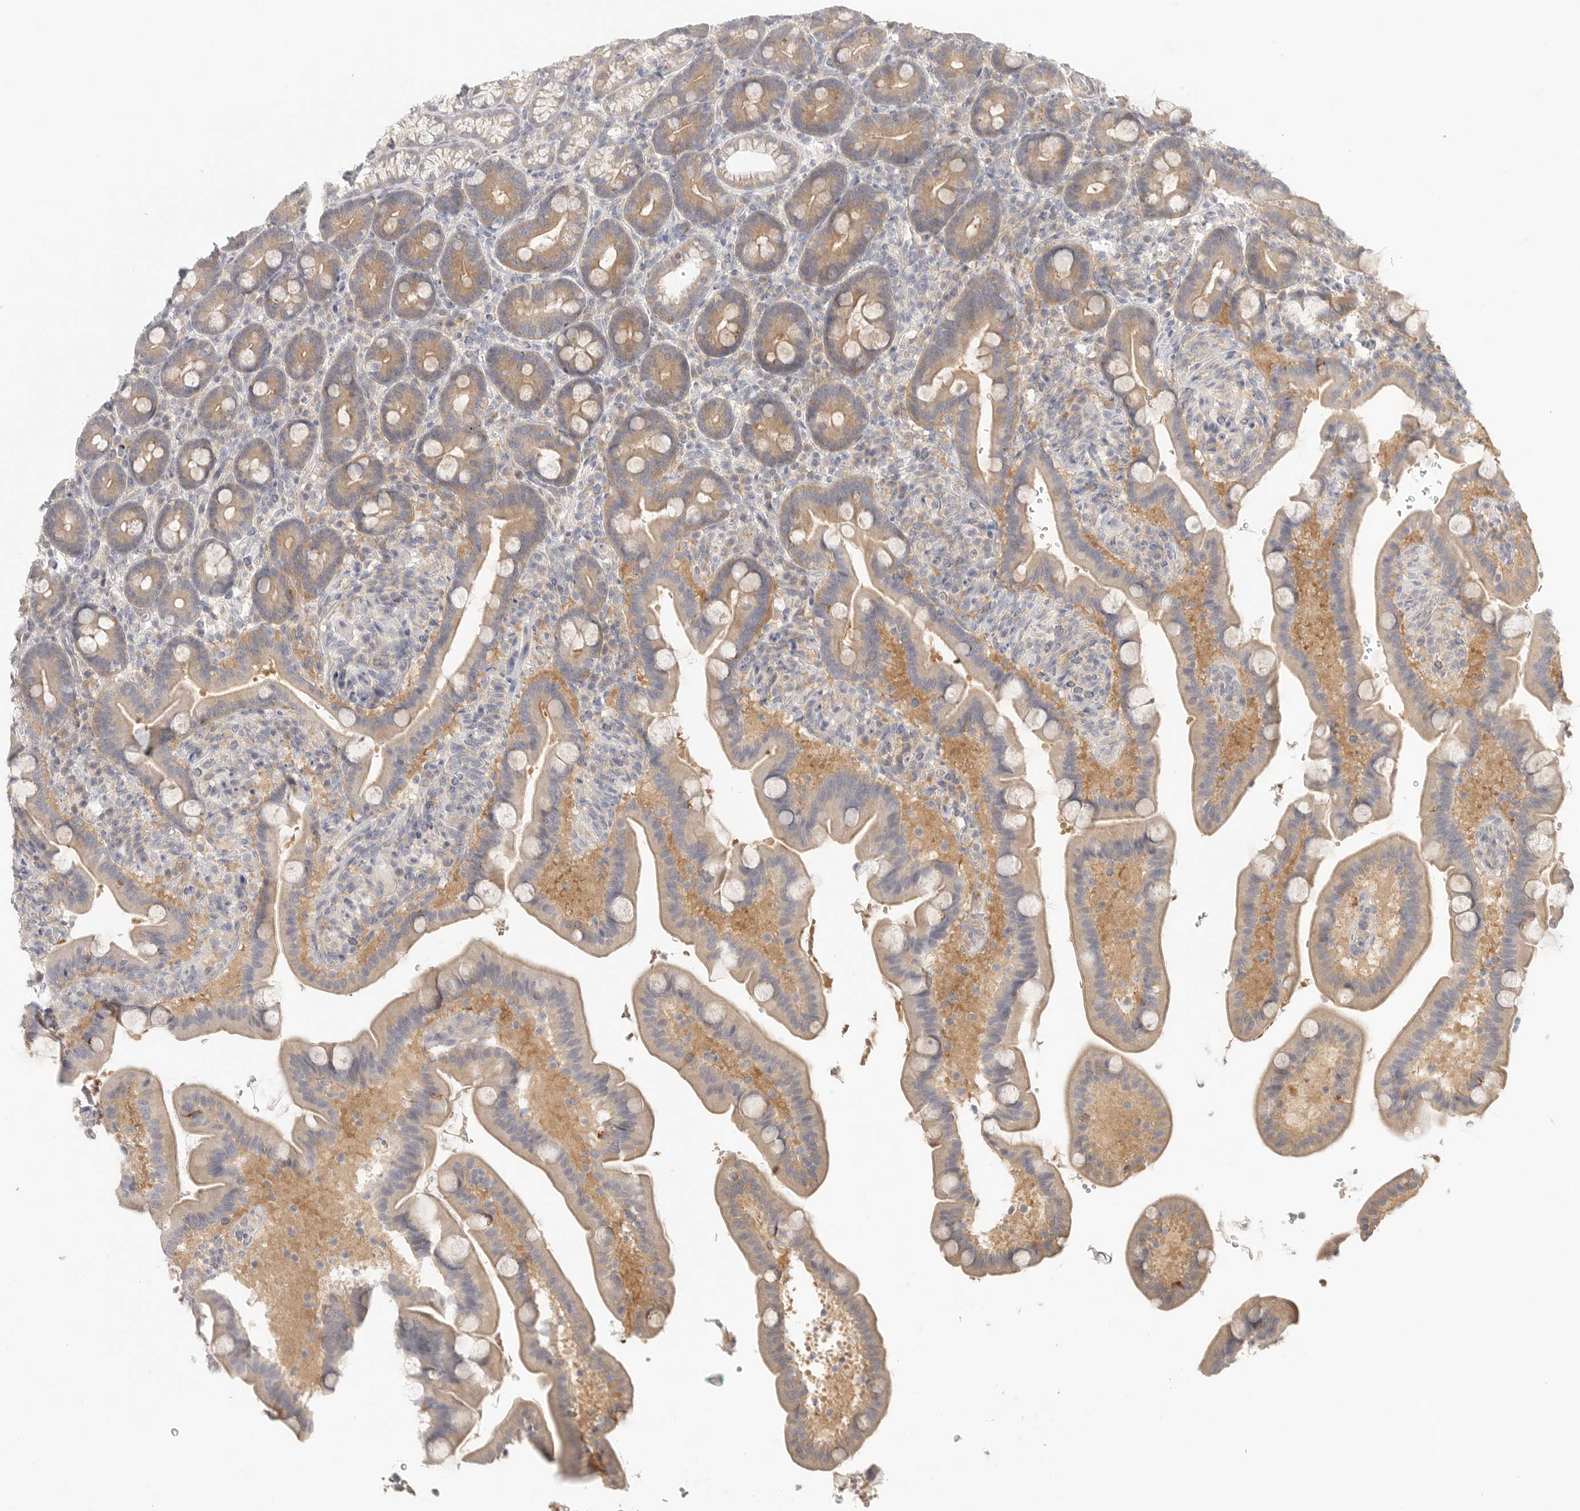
{"staining": {"intensity": "weak", "quantity": "25%-75%", "location": "cytoplasmic/membranous"}, "tissue": "duodenum", "cell_type": "Glandular cells", "image_type": "normal", "snomed": [{"axis": "morphology", "description": "Normal tissue, NOS"}, {"axis": "topography", "description": "Duodenum"}], "caption": "DAB (3,3'-diaminobenzidine) immunohistochemical staining of unremarkable duodenum shows weak cytoplasmic/membranous protein staining in approximately 25%-75% of glandular cells.", "gene": "HDAC6", "patient": {"sex": "male", "age": 54}}